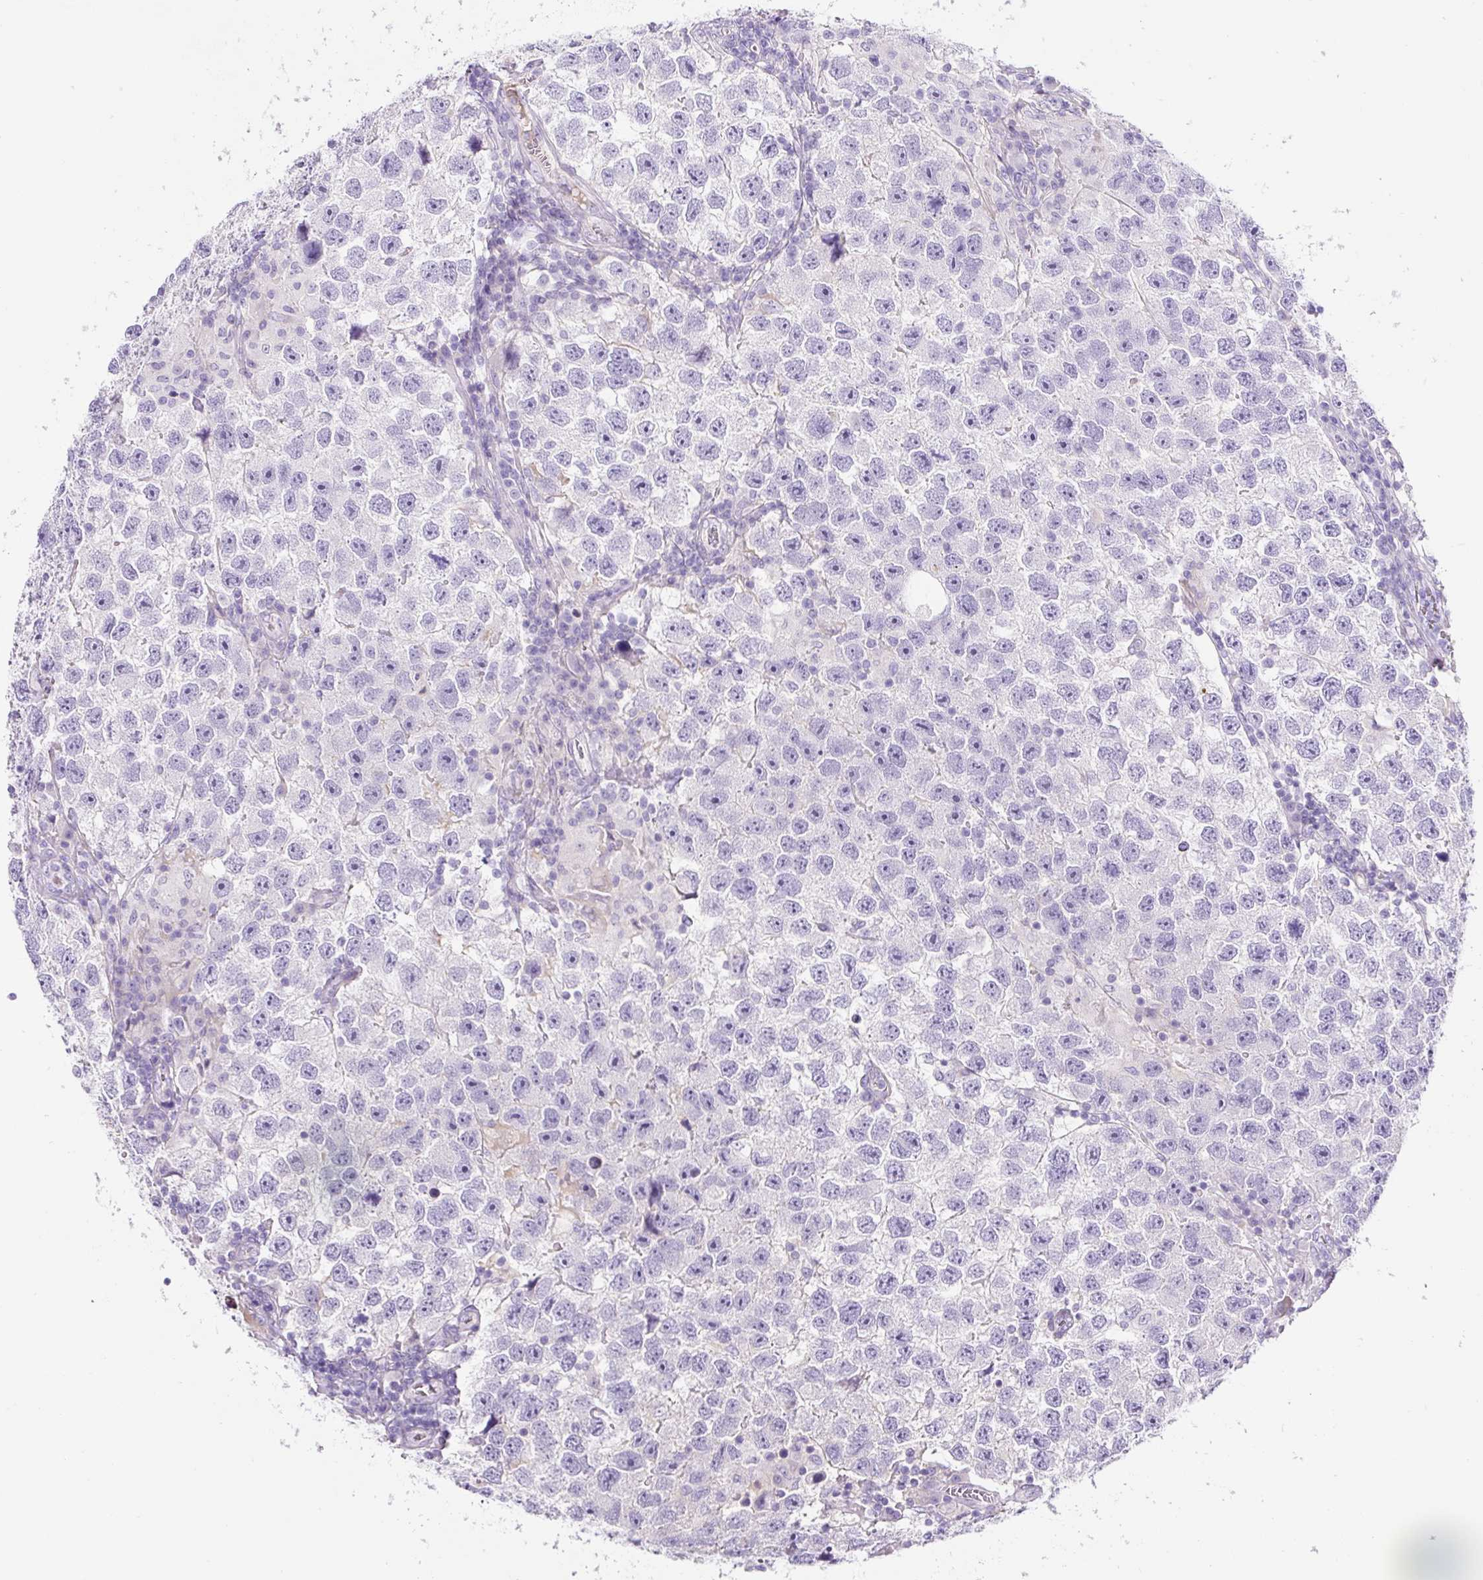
{"staining": {"intensity": "negative", "quantity": "none", "location": "none"}, "tissue": "testis cancer", "cell_type": "Tumor cells", "image_type": "cancer", "snomed": [{"axis": "morphology", "description": "Seminoma, NOS"}, {"axis": "topography", "description": "Testis"}], "caption": "Immunohistochemistry photomicrograph of testis seminoma stained for a protein (brown), which displays no positivity in tumor cells.", "gene": "OR14A2", "patient": {"sex": "male", "age": 26}}